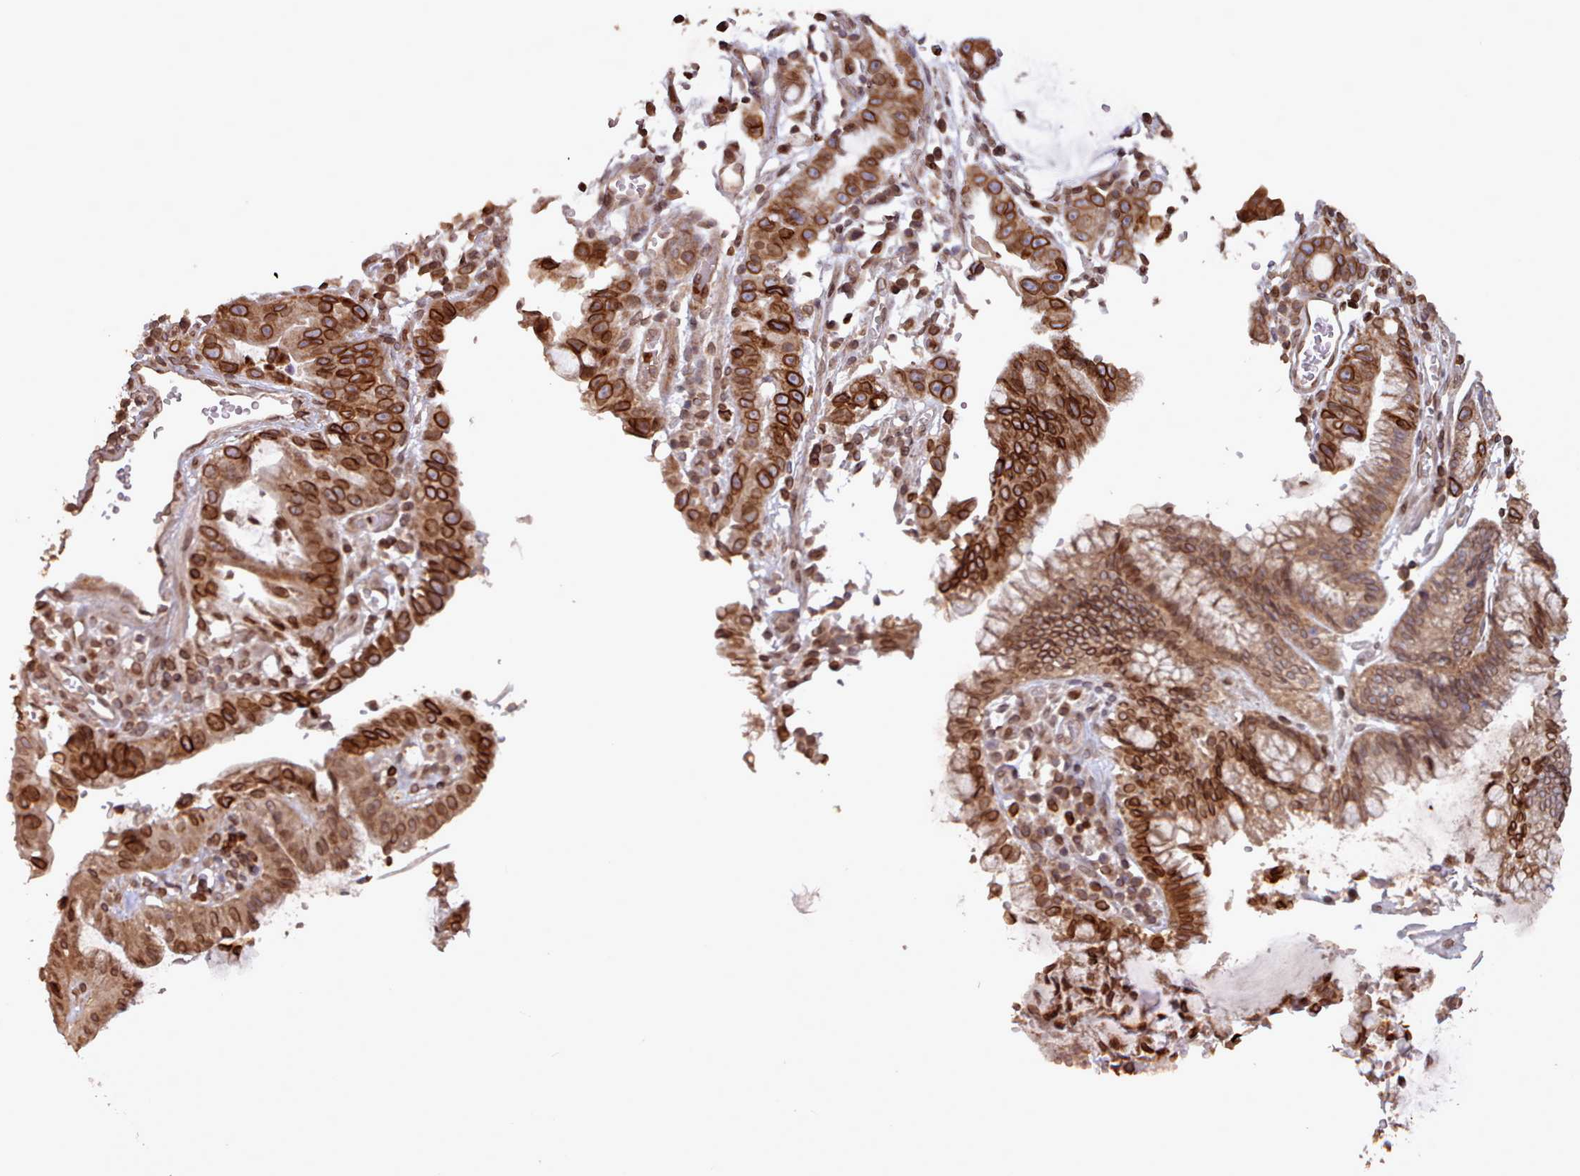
{"staining": {"intensity": "strong", "quantity": ">75%", "location": "cytoplasmic/membranous,nuclear"}, "tissue": "stomach cancer", "cell_type": "Tumor cells", "image_type": "cancer", "snomed": [{"axis": "morphology", "description": "Adenocarcinoma, NOS"}, {"axis": "topography", "description": "Stomach"}], "caption": "Immunohistochemistry (IHC) image of stomach adenocarcinoma stained for a protein (brown), which demonstrates high levels of strong cytoplasmic/membranous and nuclear expression in about >75% of tumor cells.", "gene": "TOR1AIP1", "patient": {"sex": "male", "age": 55}}